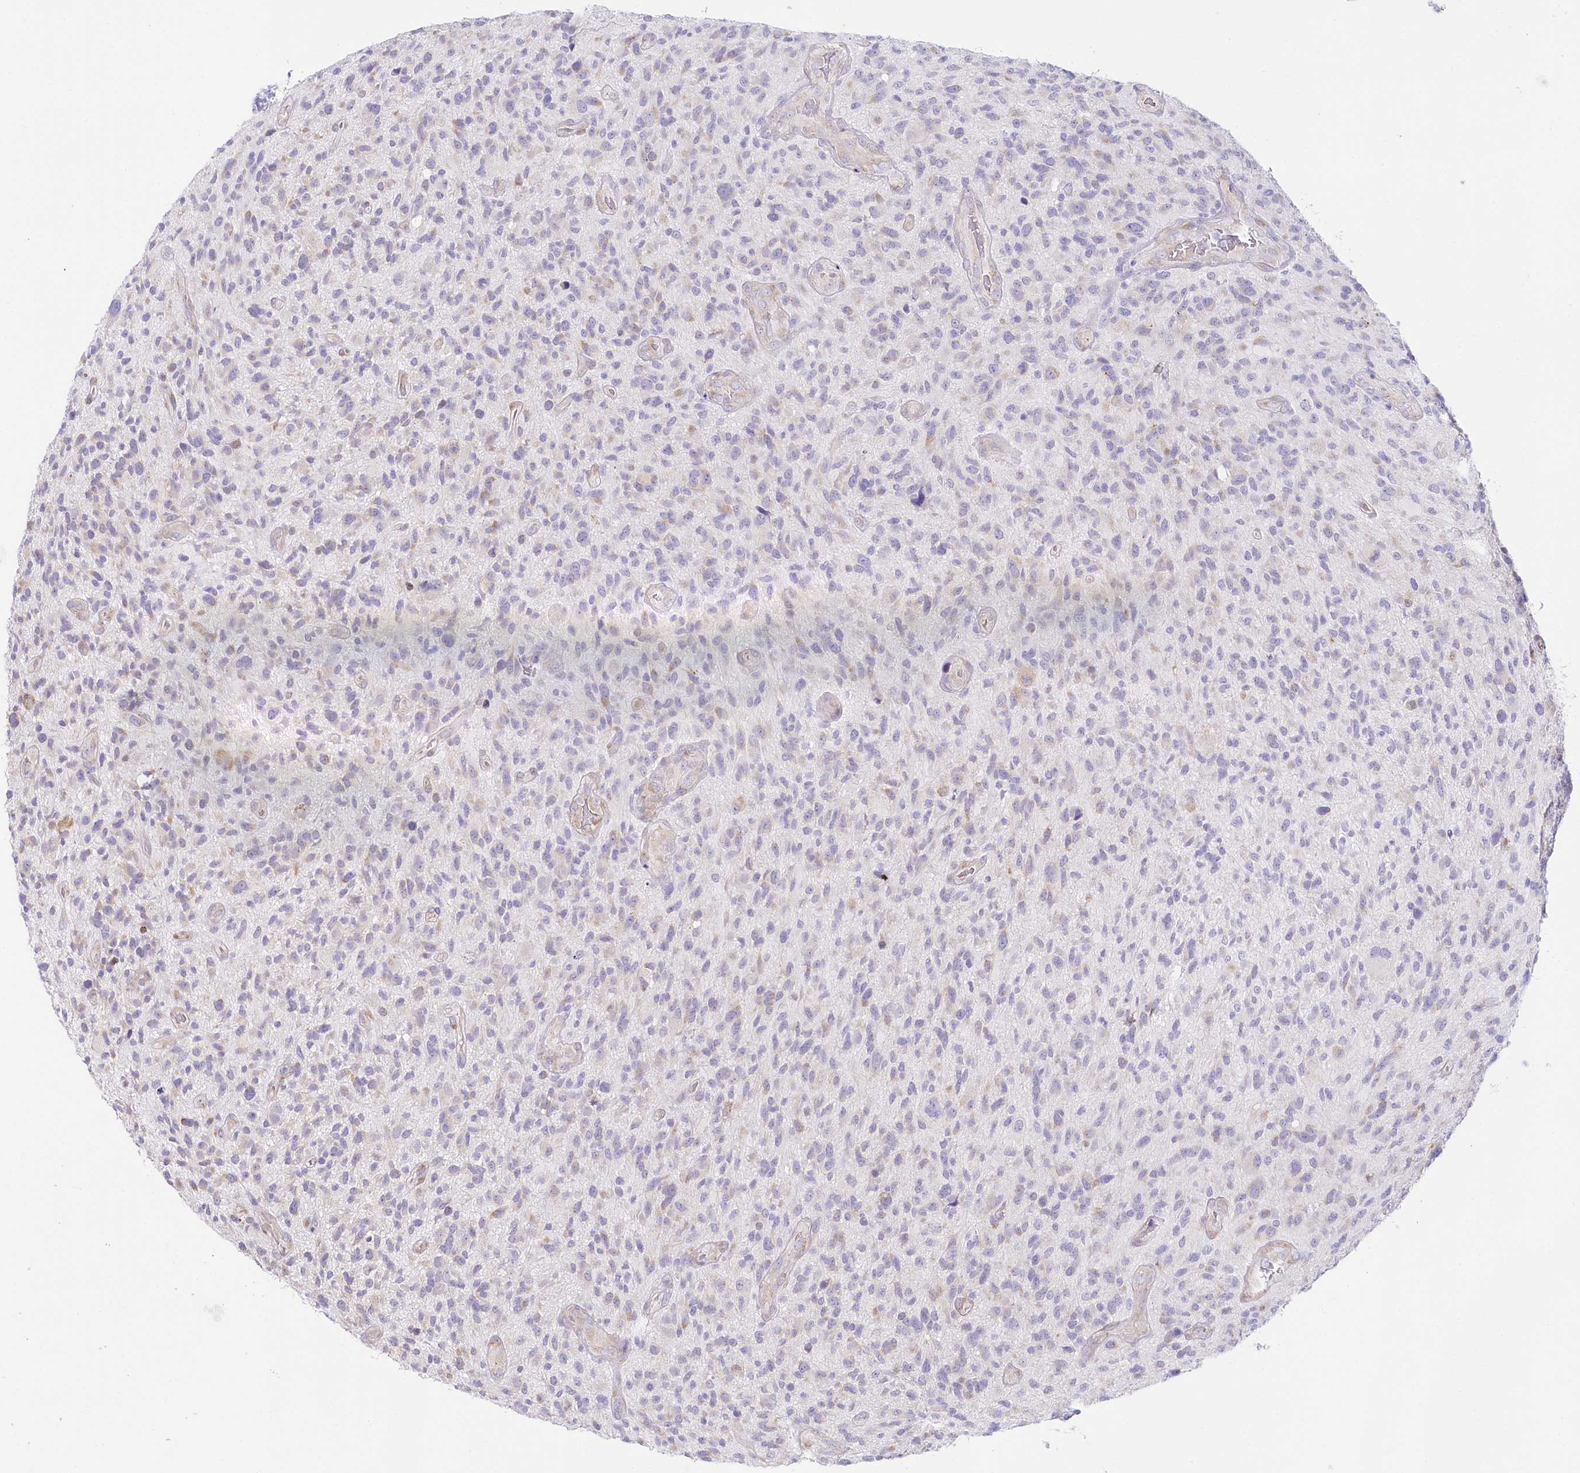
{"staining": {"intensity": "negative", "quantity": "none", "location": "none"}, "tissue": "glioma", "cell_type": "Tumor cells", "image_type": "cancer", "snomed": [{"axis": "morphology", "description": "Glioma, malignant, High grade"}, {"axis": "topography", "description": "Brain"}], "caption": "High-grade glioma (malignant) was stained to show a protein in brown. There is no significant expression in tumor cells.", "gene": "CSN3", "patient": {"sex": "male", "age": 47}}